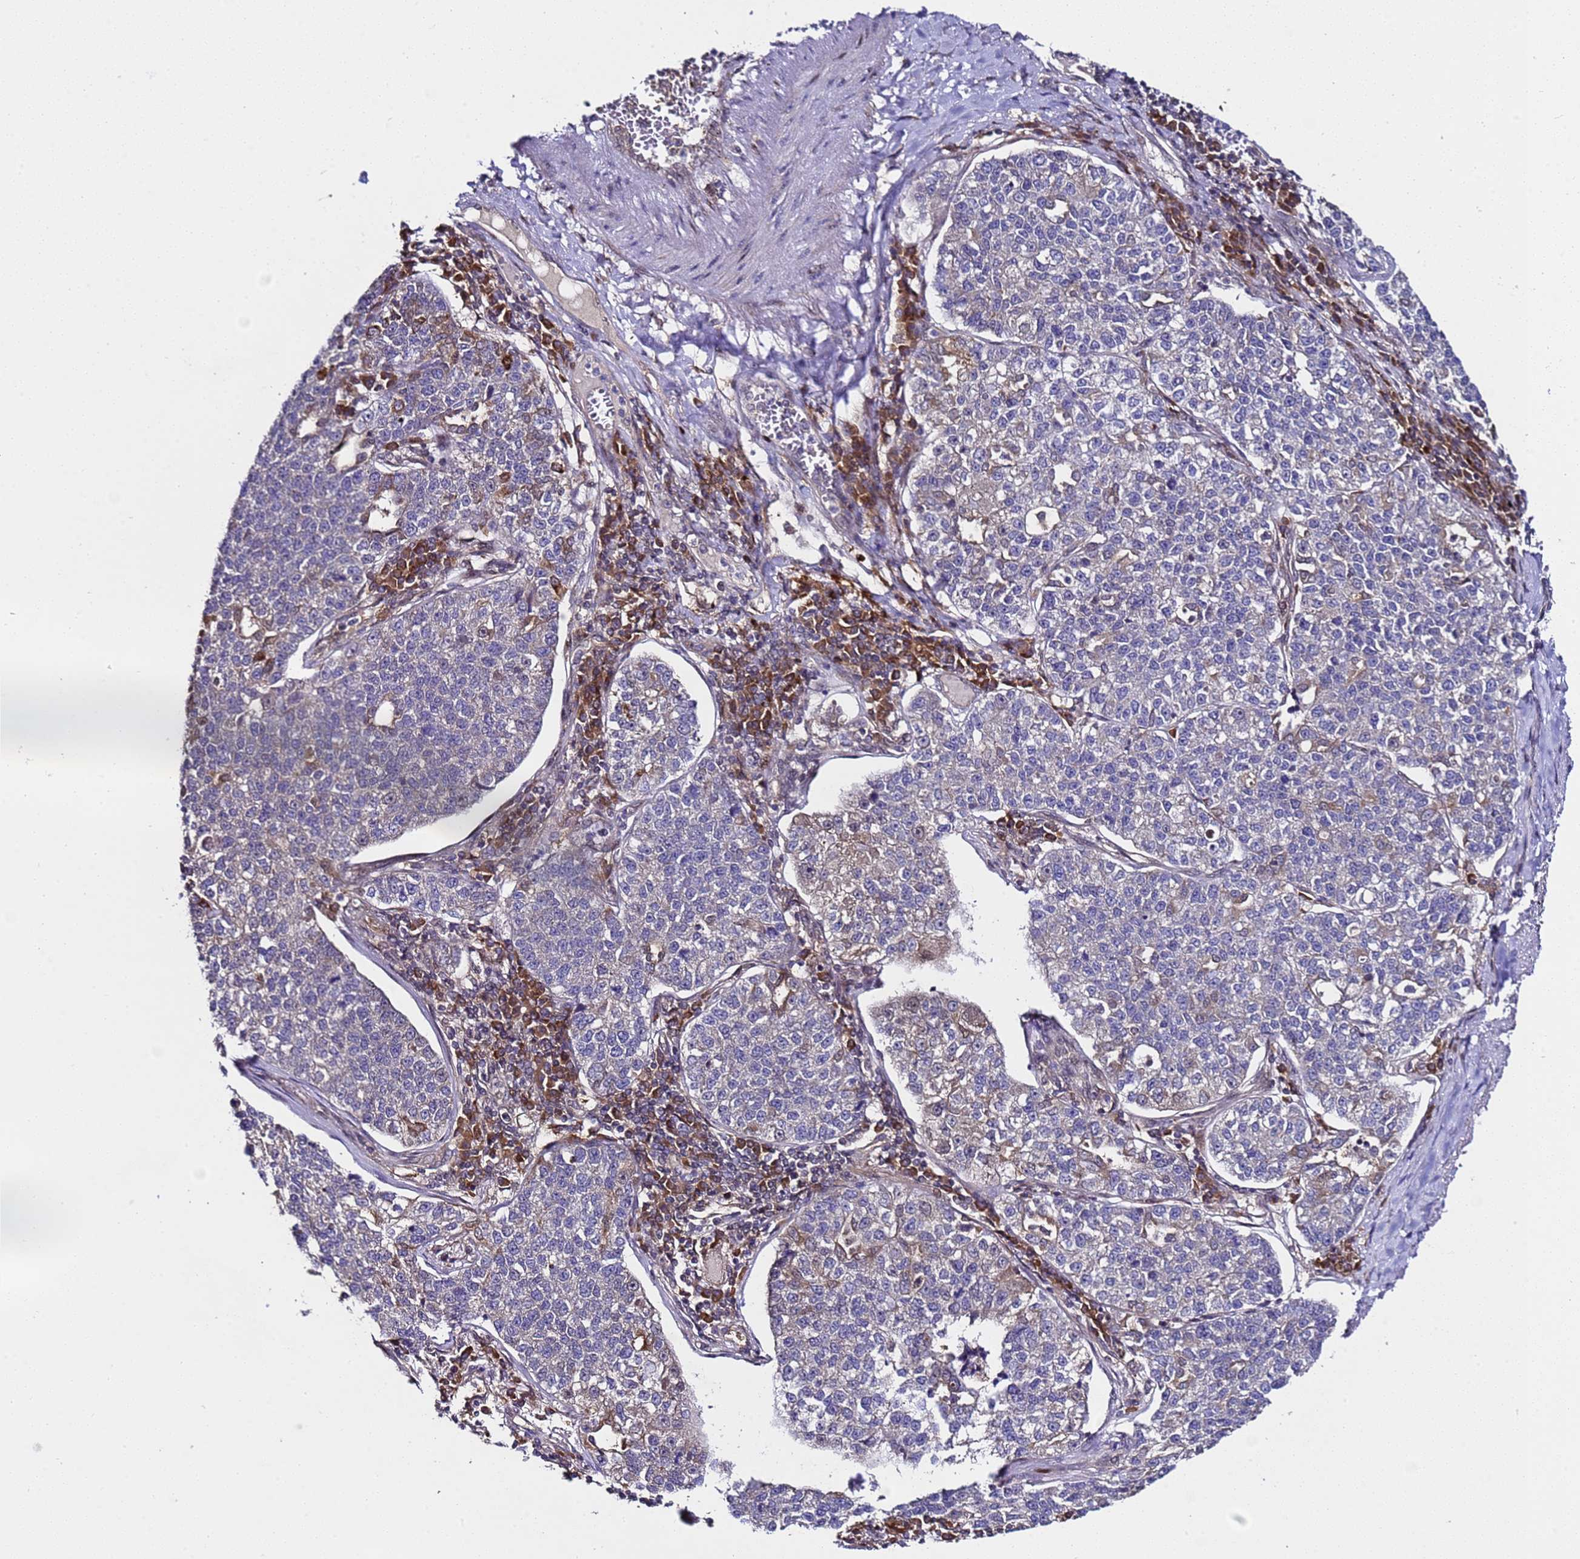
{"staining": {"intensity": "negative", "quantity": "none", "location": "none"}, "tissue": "lung cancer", "cell_type": "Tumor cells", "image_type": "cancer", "snomed": [{"axis": "morphology", "description": "Adenocarcinoma, NOS"}, {"axis": "topography", "description": "Lung"}], "caption": "This is an immunohistochemistry image of lung adenocarcinoma. There is no expression in tumor cells.", "gene": "ALG3", "patient": {"sex": "male", "age": 49}}